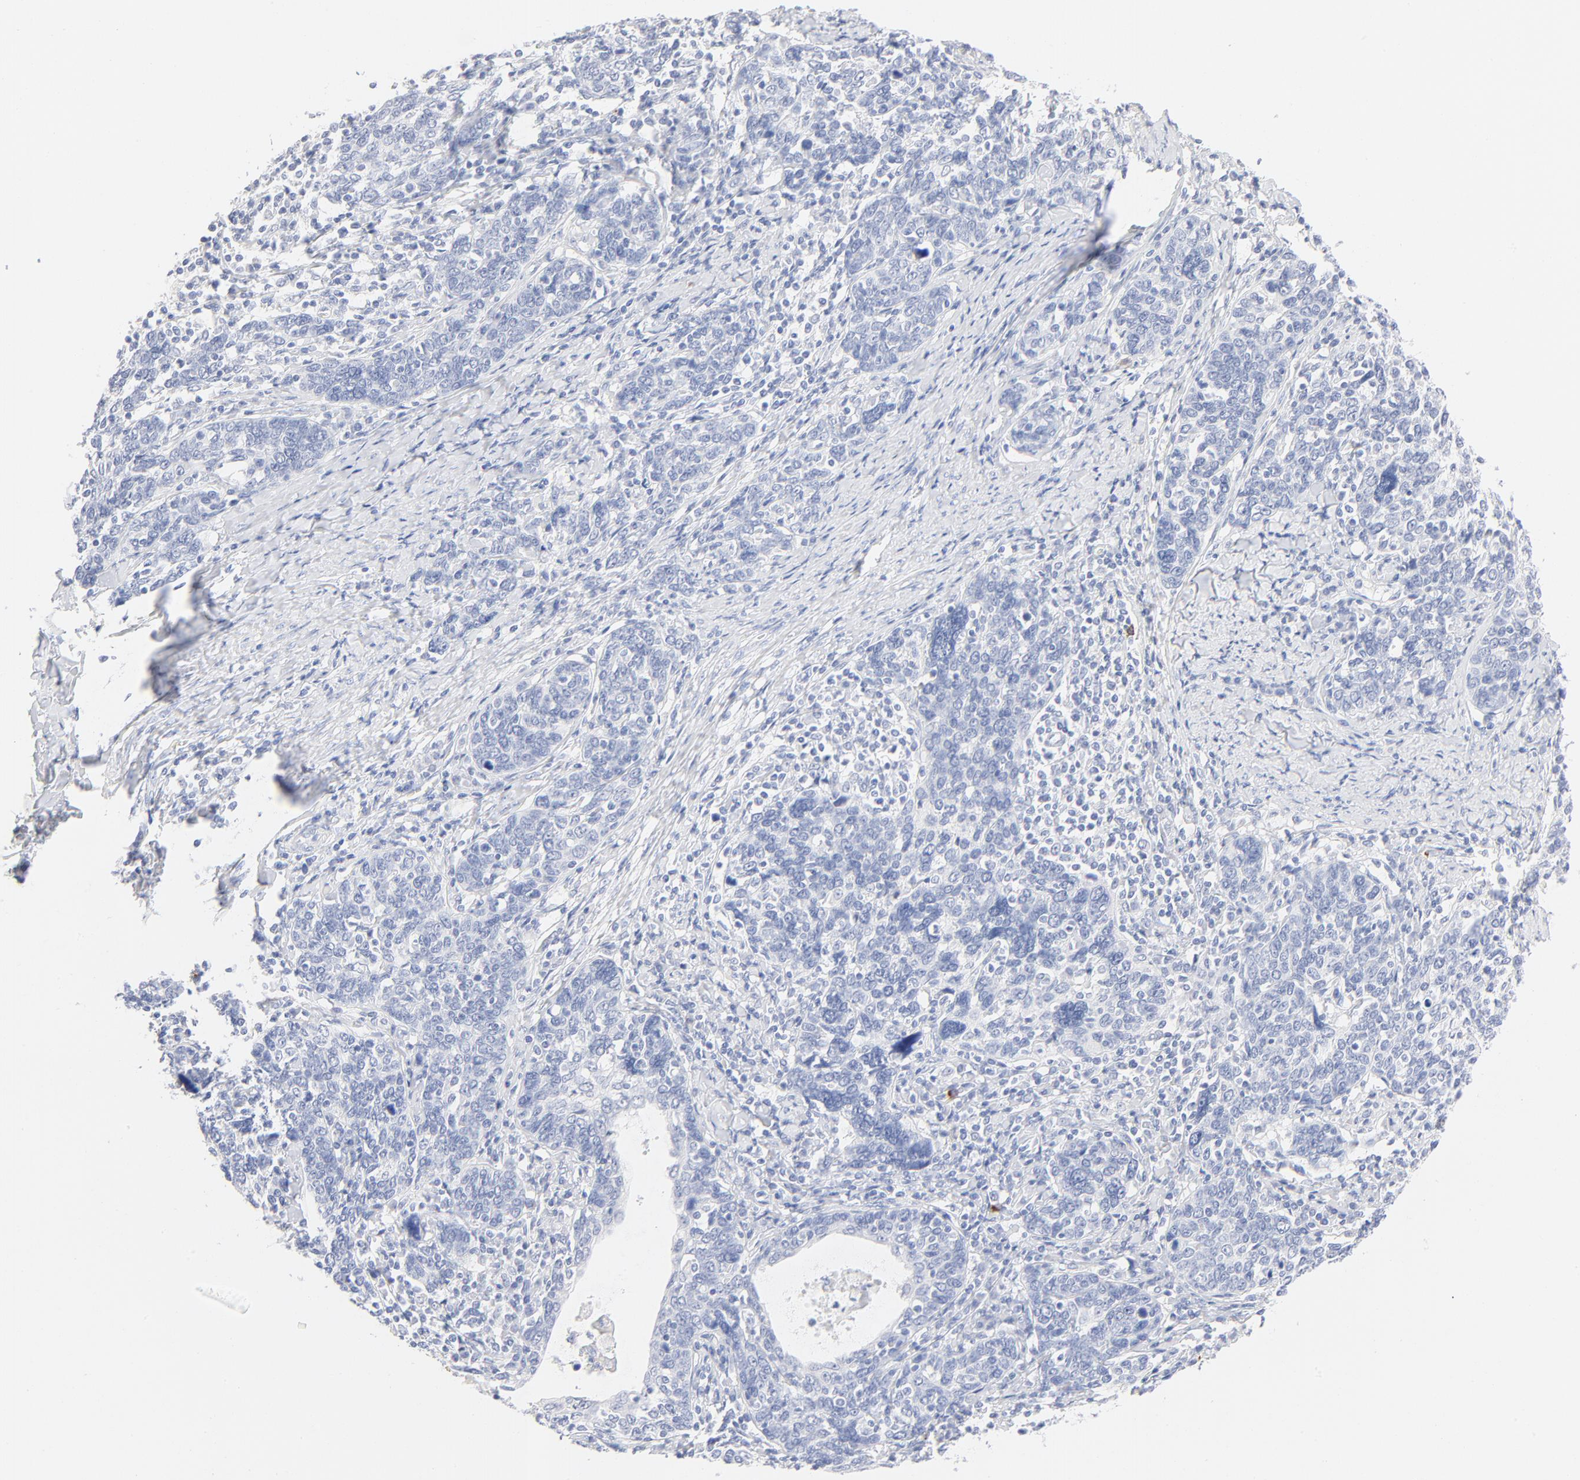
{"staining": {"intensity": "negative", "quantity": "none", "location": "none"}, "tissue": "cervical cancer", "cell_type": "Tumor cells", "image_type": "cancer", "snomed": [{"axis": "morphology", "description": "Squamous cell carcinoma, NOS"}, {"axis": "topography", "description": "Cervix"}], "caption": "Tumor cells show no significant positivity in squamous cell carcinoma (cervical).", "gene": "ONECUT1", "patient": {"sex": "female", "age": 41}}